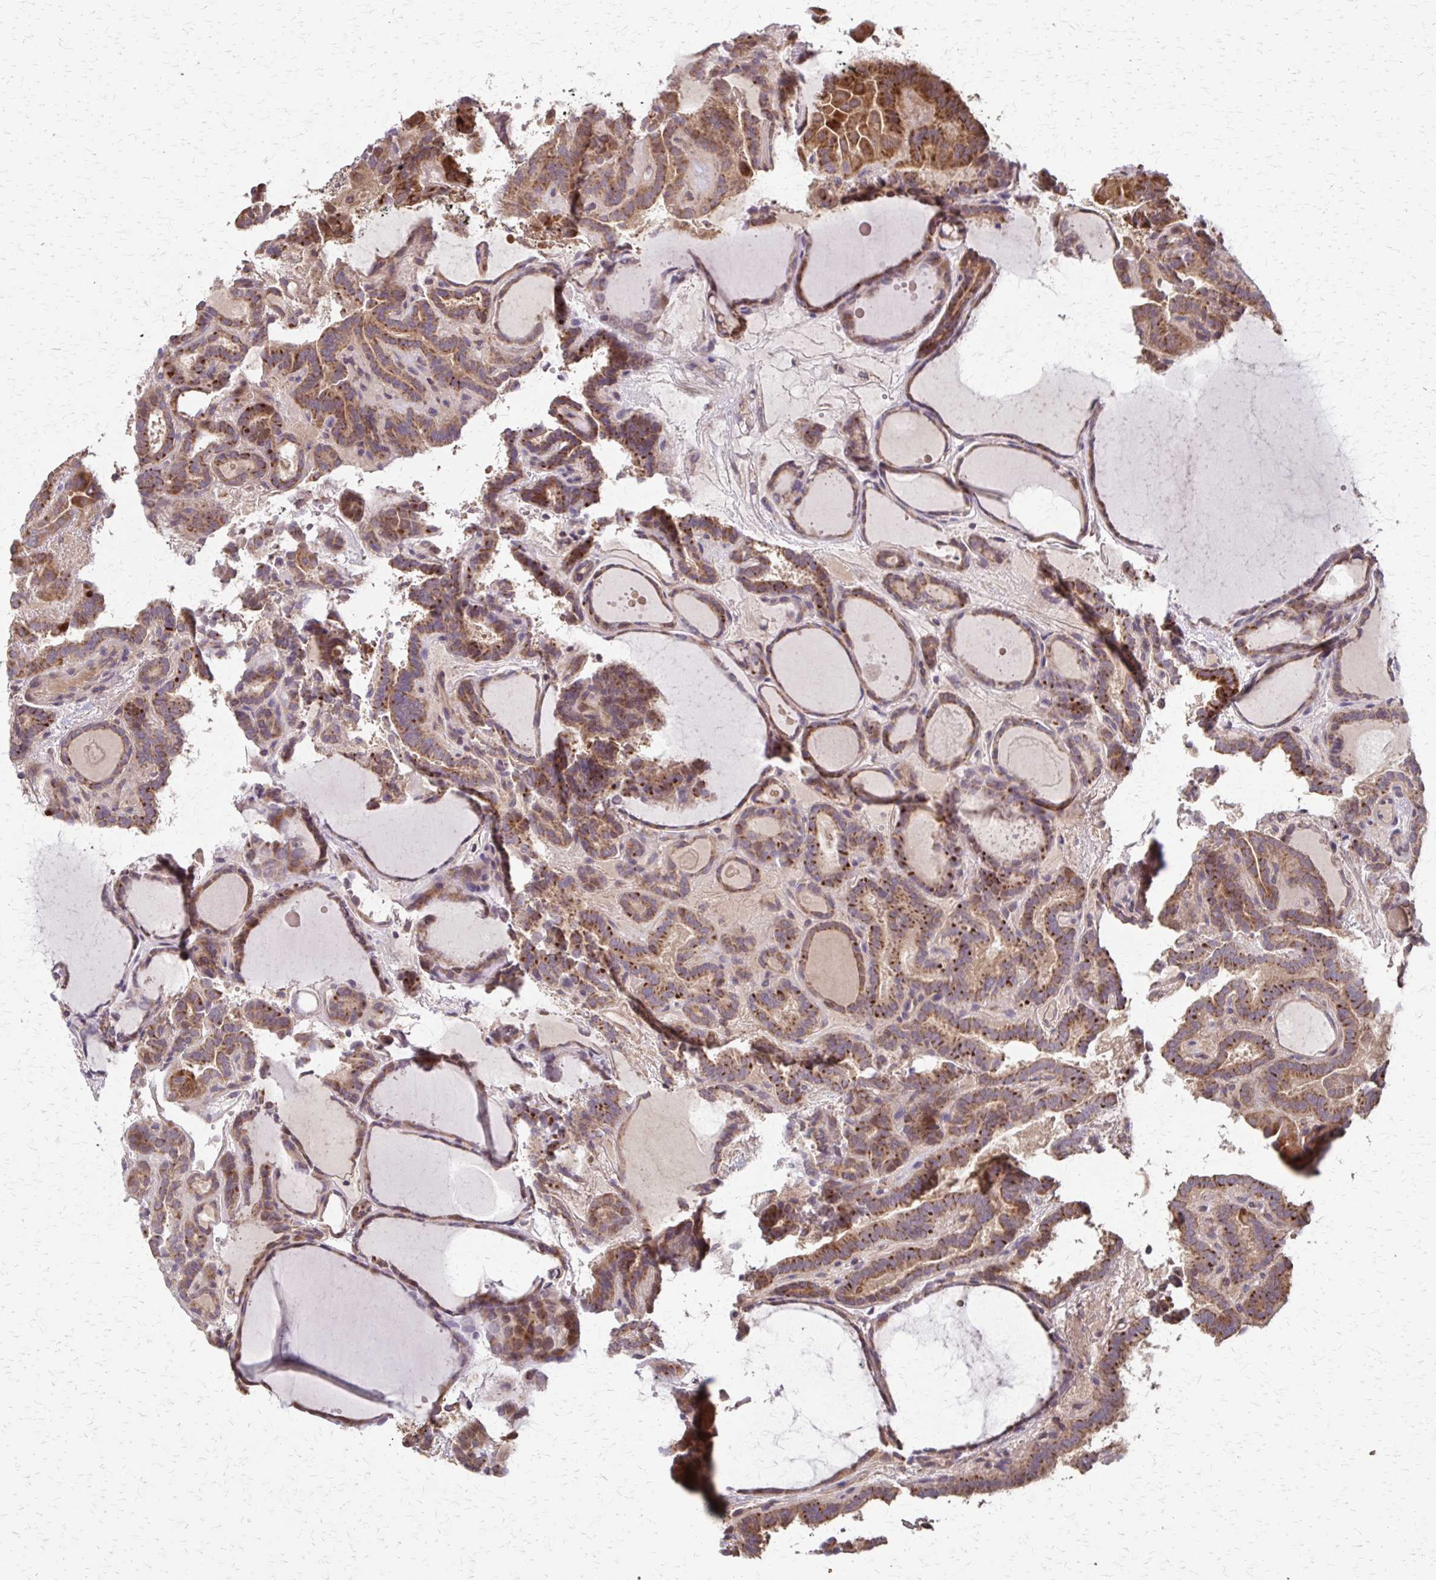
{"staining": {"intensity": "moderate", "quantity": ">75%", "location": "cytoplasmic/membranous"}, "tissue": "thyroid cancer", "cell_type": "Tumor cells", "image_type": "cancer", "snomed": [{"axis": "morphology", "description": "Papillary adenocarcinoma, NOS"}, {"axis": "topography", "description": "Thyroid gland"}], "caption": "Human thyroid papillary adenocarcinoma stained with a brown dye exhibits moderate cytoplasmic/membranous positive positivity in about >75% of tumor cells.", "gene": "EEF2", "patient": {"sex": "female", "age": 46}}